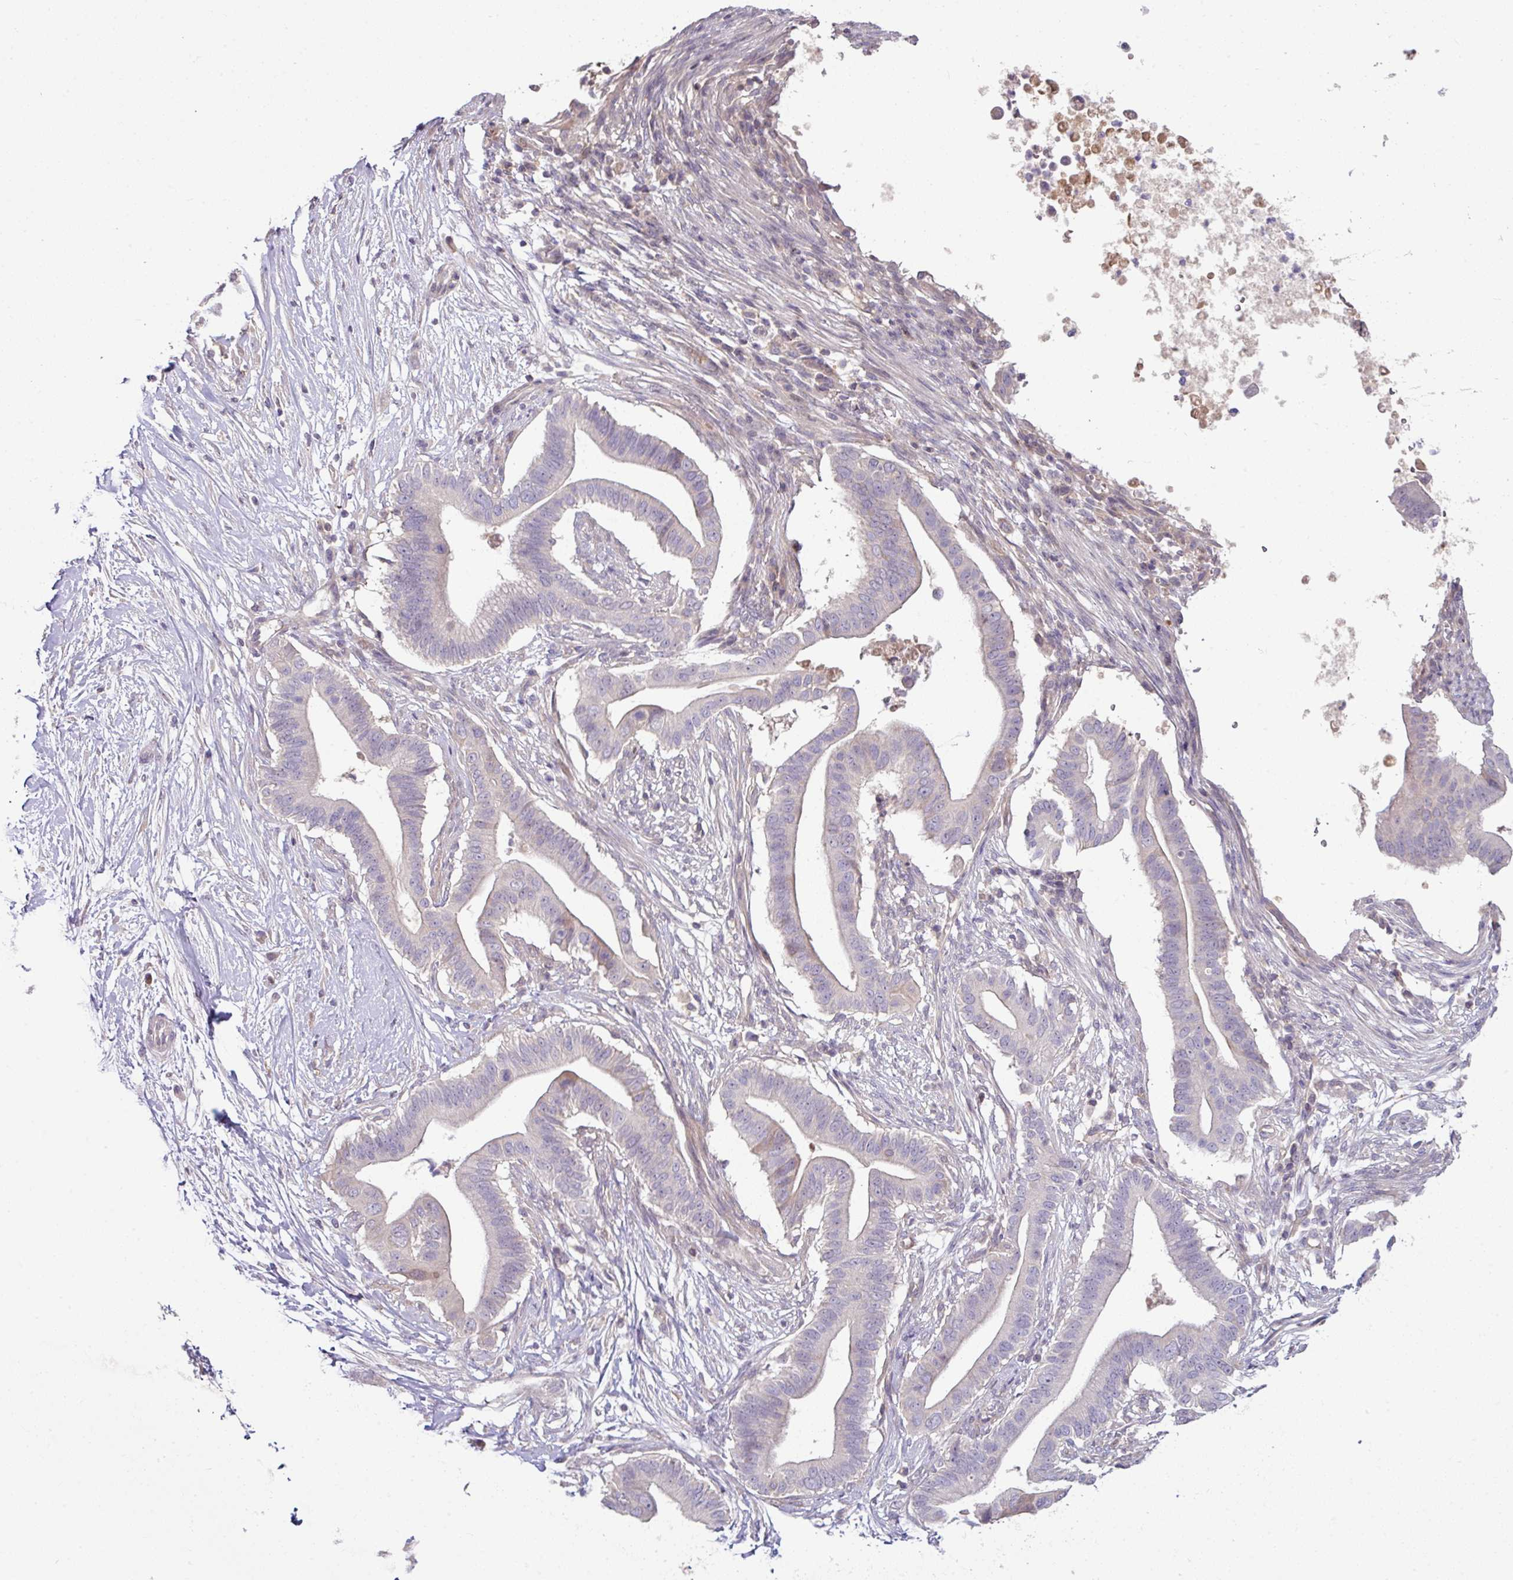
{"staining": {"intensity": "negative", "quantity": "none", "location": "none"}, "tissue": "pancreatic cancer", "cell_type": "Tumor cells", "image_type": "cancer", "snomed": [{"axis": "morphology", "description": "Adenocarcinoma, NOS"}, {"axis": "topography", "description": "Pancreas"}], "caption": "The photomicrograph shows no significant staining in tumor cells of adenocarcinoma (pancreatic).", "gene": "SLAMF6", "patient": {"sex": "male", "age": 68}}